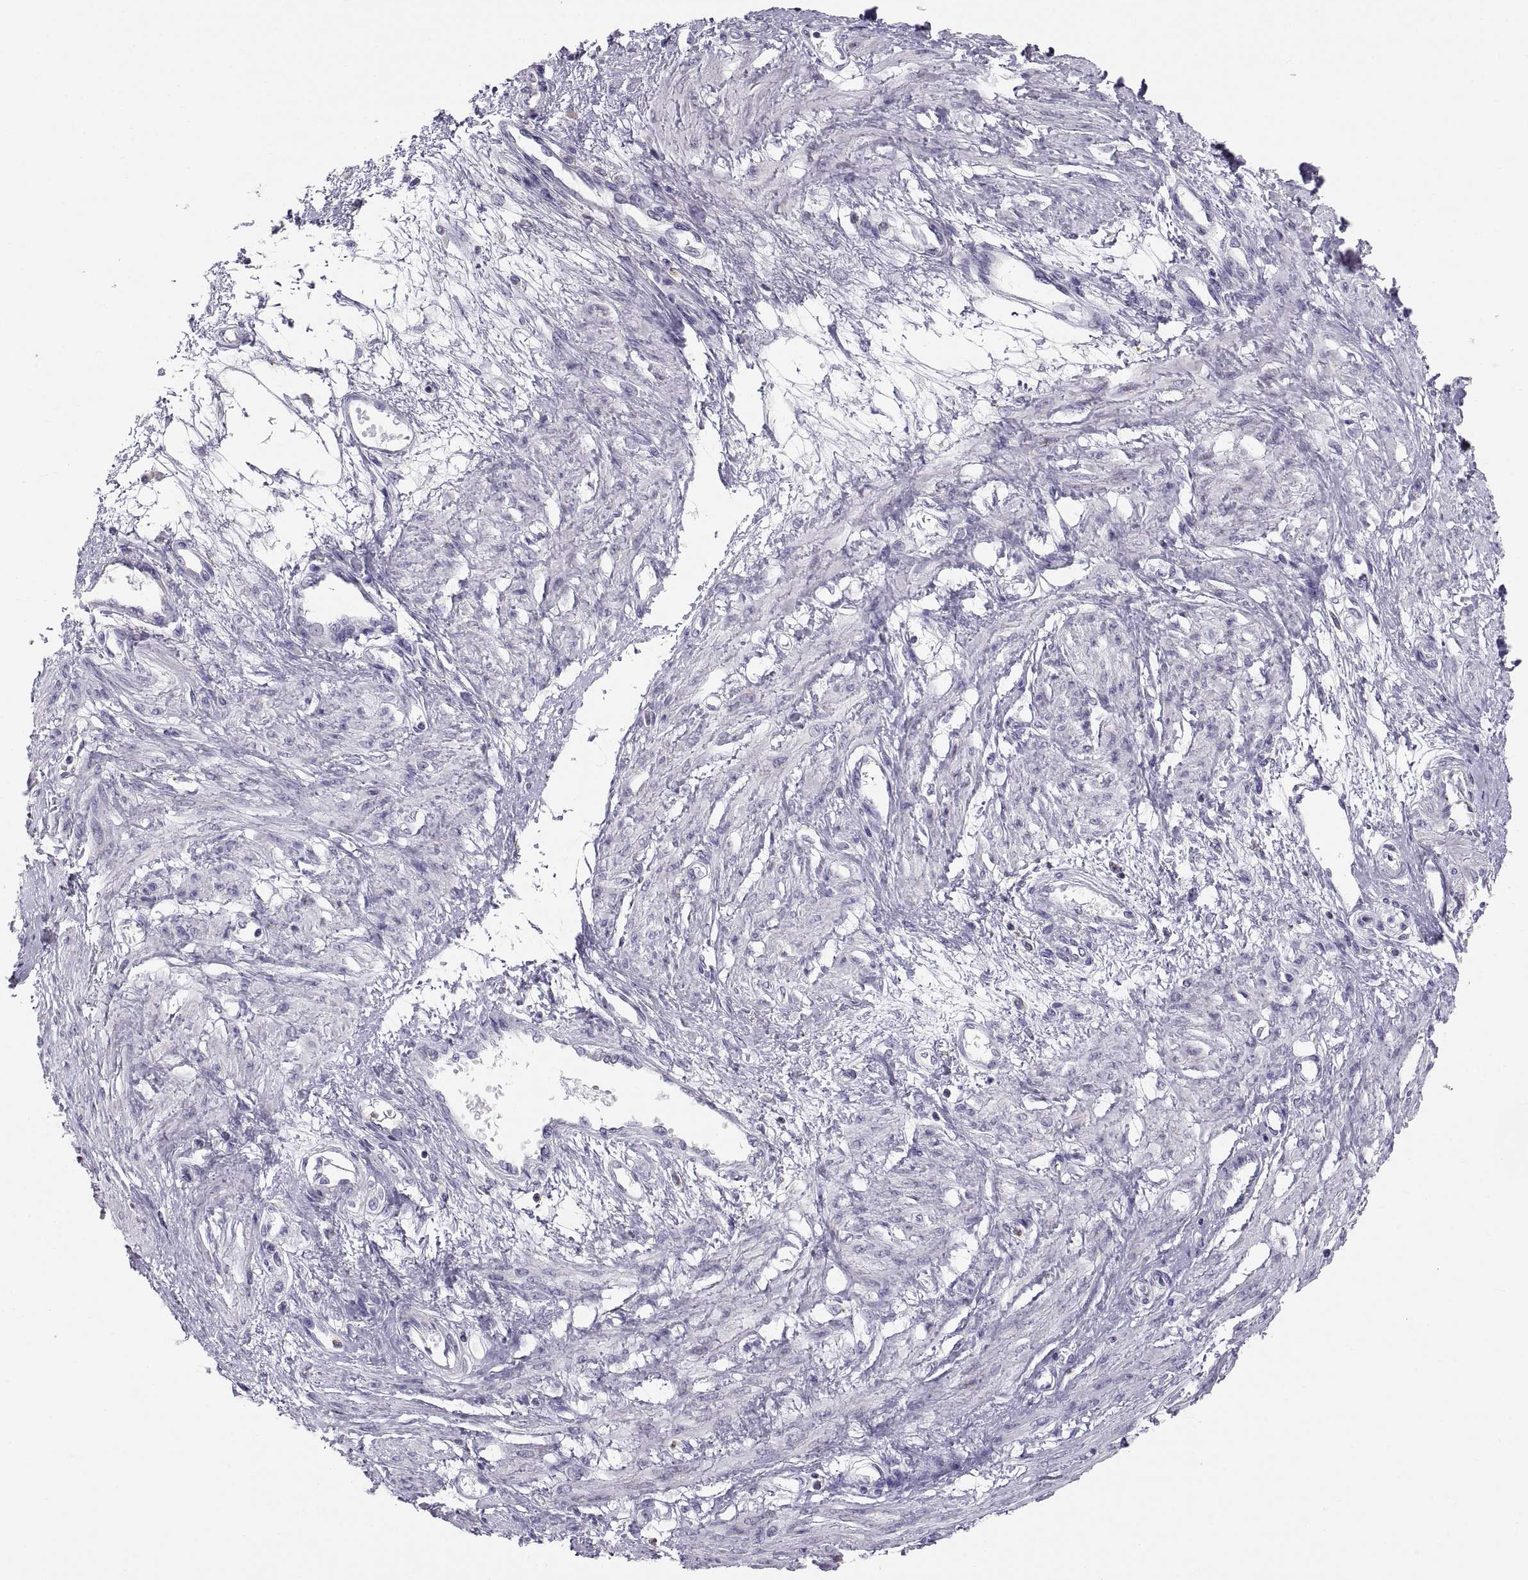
{"staining": {"intensity": "negative", "quantity": "none", "location": "none"}, "tissue": "smooth muscle", "cell_type": "Smooth muscle cells", "image_type": "normal", "snomed": [{"axis": "morphology", "description": "Normal tissue, NOS"}, {"axis": "topography", "description": "Smooth muscle"}, {"axis": "topography", "description": "Uterus"}], "caption": "IHC of benign smooth muscle reveals no expression in smooth muscle cells.", "gene": "ERO1A", "patient": {"sex": "female", "age": 39}}